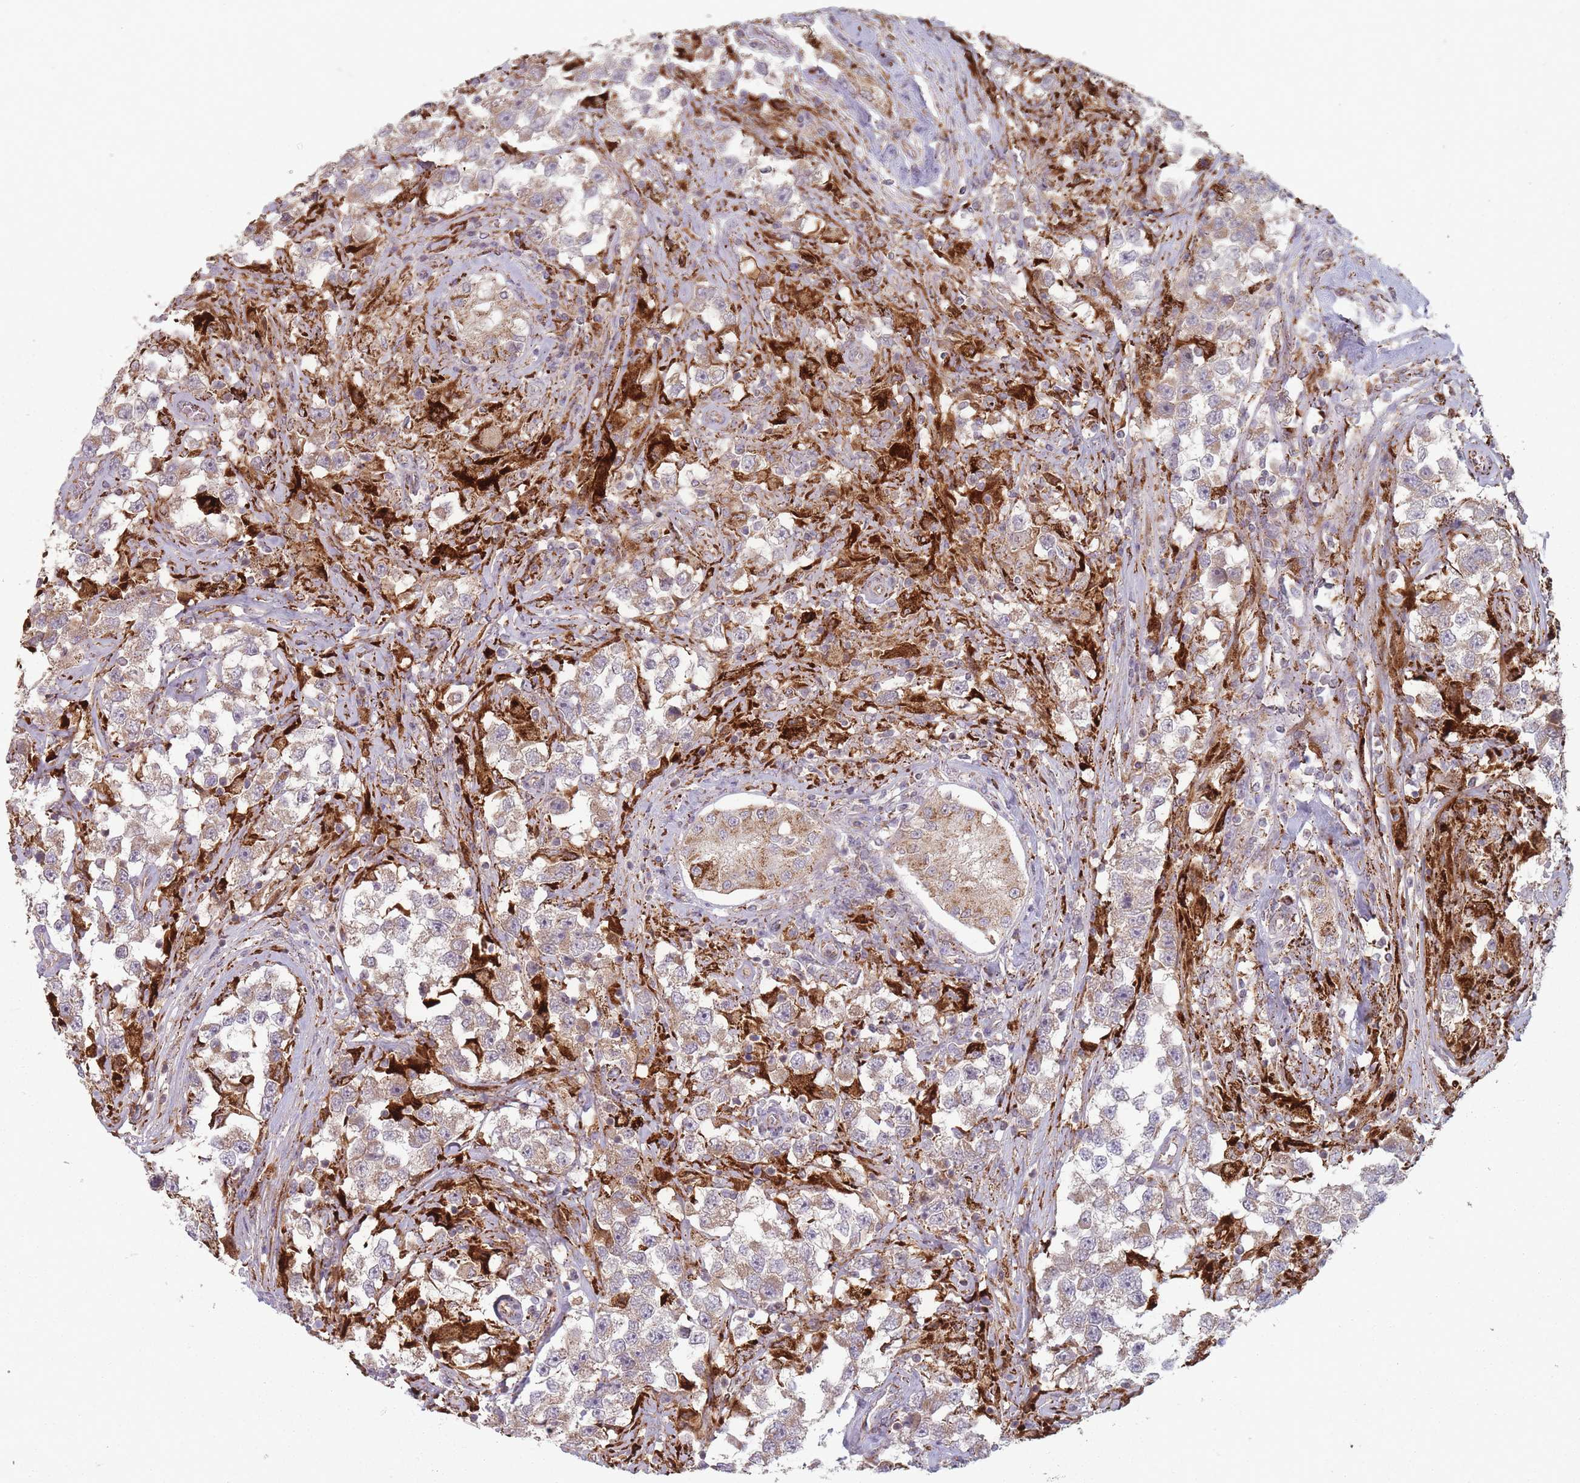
{"staining": {"intensity": "weak", "quantity": ">75%", "location": "cytoplasmic/membranous"}, "tissue": "testis cancer", "cell_type": "Tumor cells", "image_type": "cancer", "snomed": [{"axis": "morphology", "description": "Seminoma, NOS"}, {"axis": "topography", "description": "Testis"}], "caption": "Weak cytoplasmic/membranous staining is appreciated in approximately >75% of tumor cells in seminoma (testis).", "gene": "OR10Q1", "patient": {"sex": "male", "age": 46}}